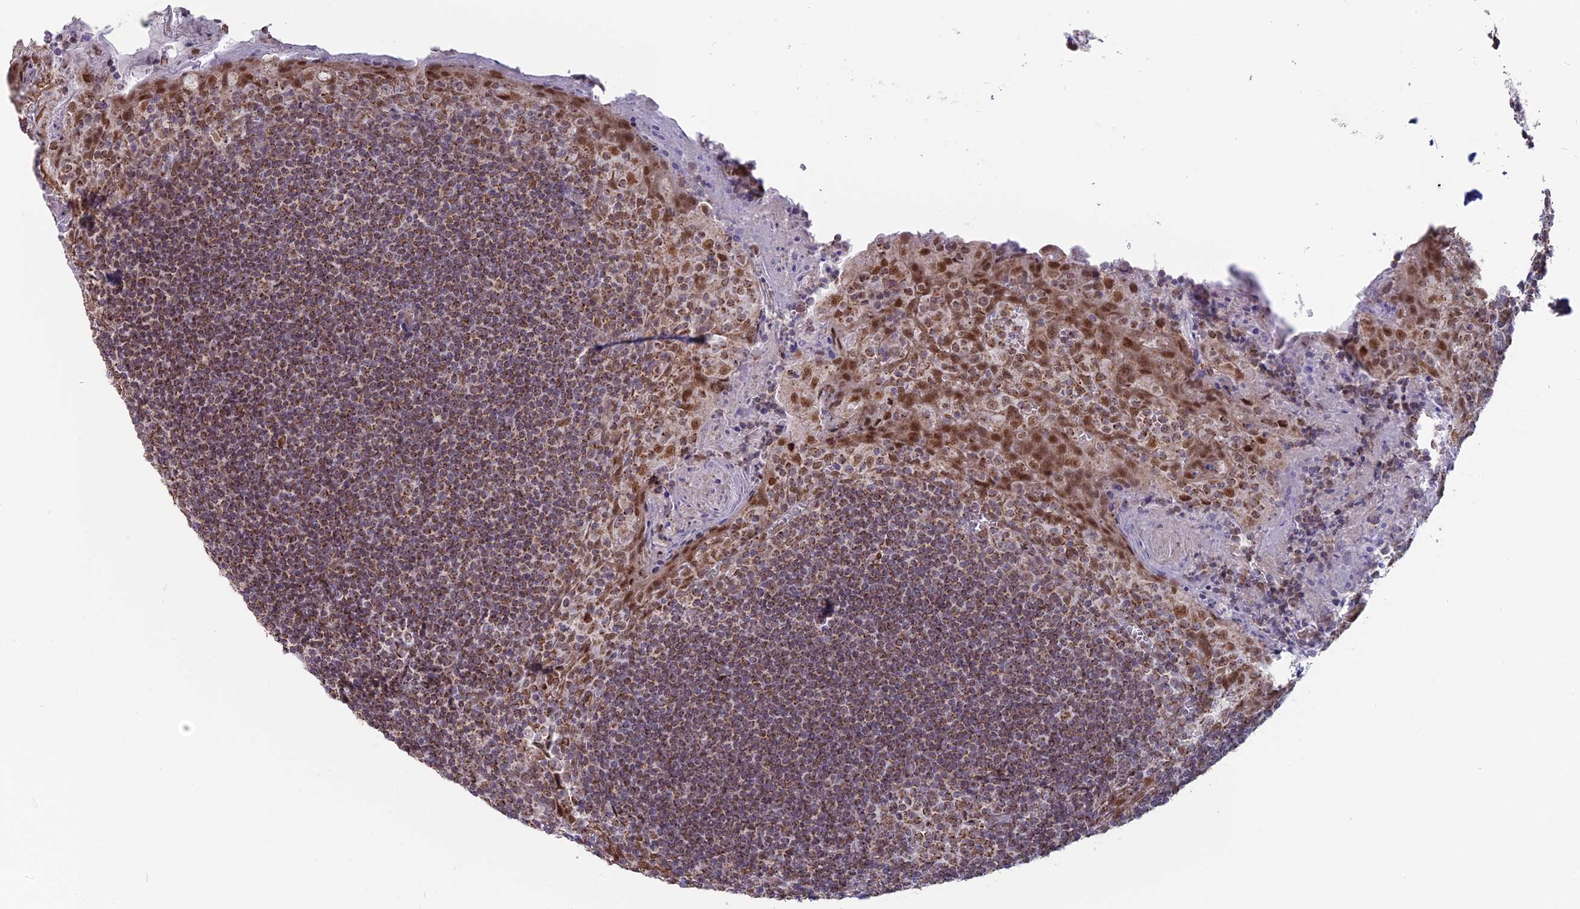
{"staining": {"intensity": "moderate", "quantity": ">75%", "location": "cytoplasmic/membranous"}, "tissue": "tonsil", "cell_type": "Germinal center cells", "image_type": "normal", "snomed": [{"axis": "morphology", "description": "Normal tissue, NOS"}, {"axis": "topography", "description": "Tonsil"}], "caption": "Protein expression analysis of unremarkable tonsil exhibits moderate cytoplasmic/membranous expression in approximately >75% of germinal center cells. (DAB (3,3'-diaminobenzidine) IHC, brown staining for protein, blue staining for nuclei).", "gene": "ARHGAP40", "patient": {"sex": "male", "age": 27}}